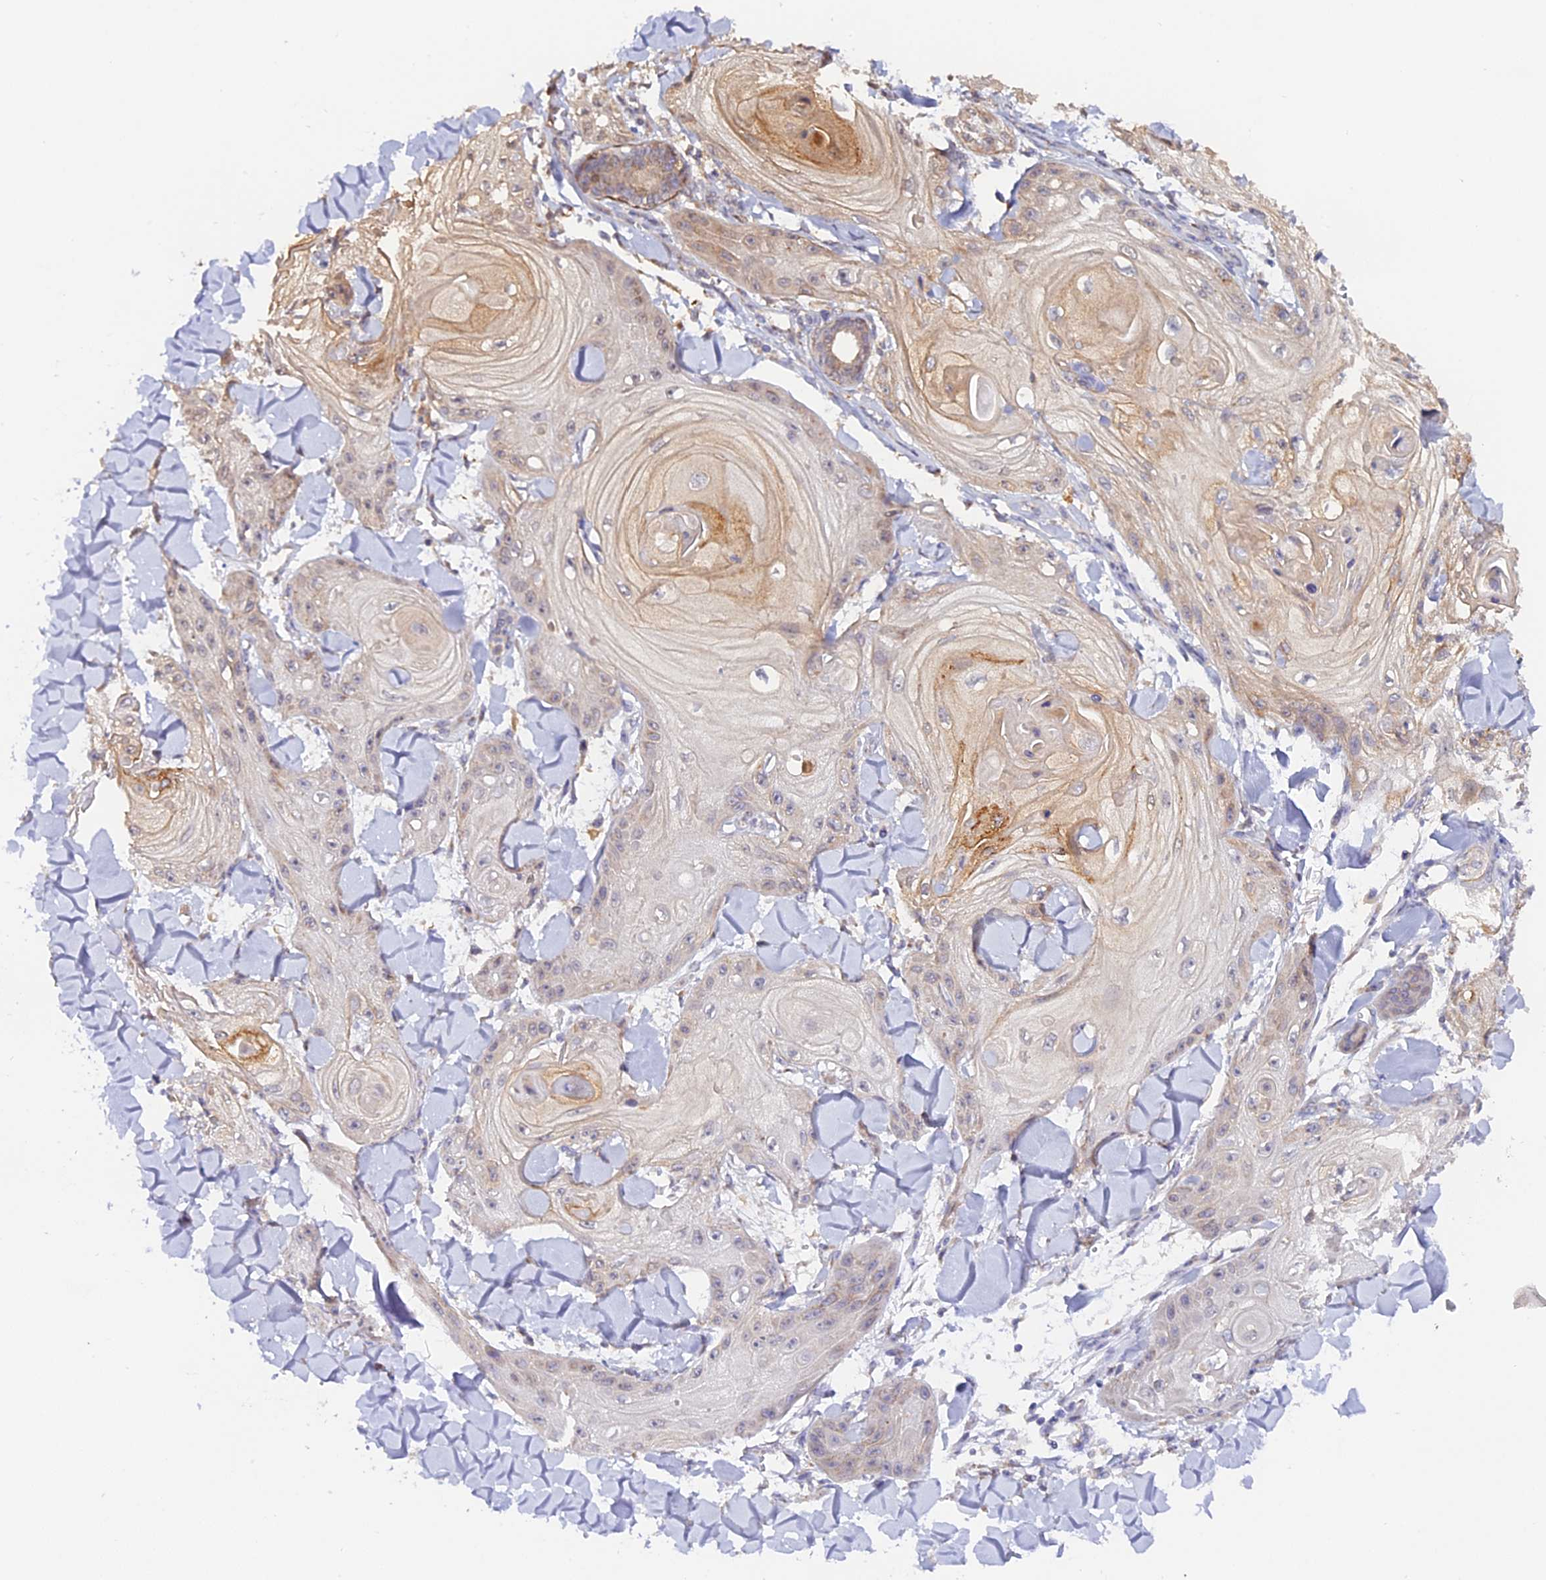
{"staining": {"intensity": "weak", "quantity": "<25%", "location": "cytoplasmic/membranous"}, "tissue": "skin cancer", "cell_type": "Tumor cells", "image_type": "cancer", "snomed": [{"axis": "morphology", "description": "Squamous cell carcinoma, NOS"}, {"axis": "topography", "description": "Skin"}], "caption": "Tumor cells are negative for protein expression in human skin cancer.", "gene": "TANGO6", "patient": {"sex": "male", "age": 74}}